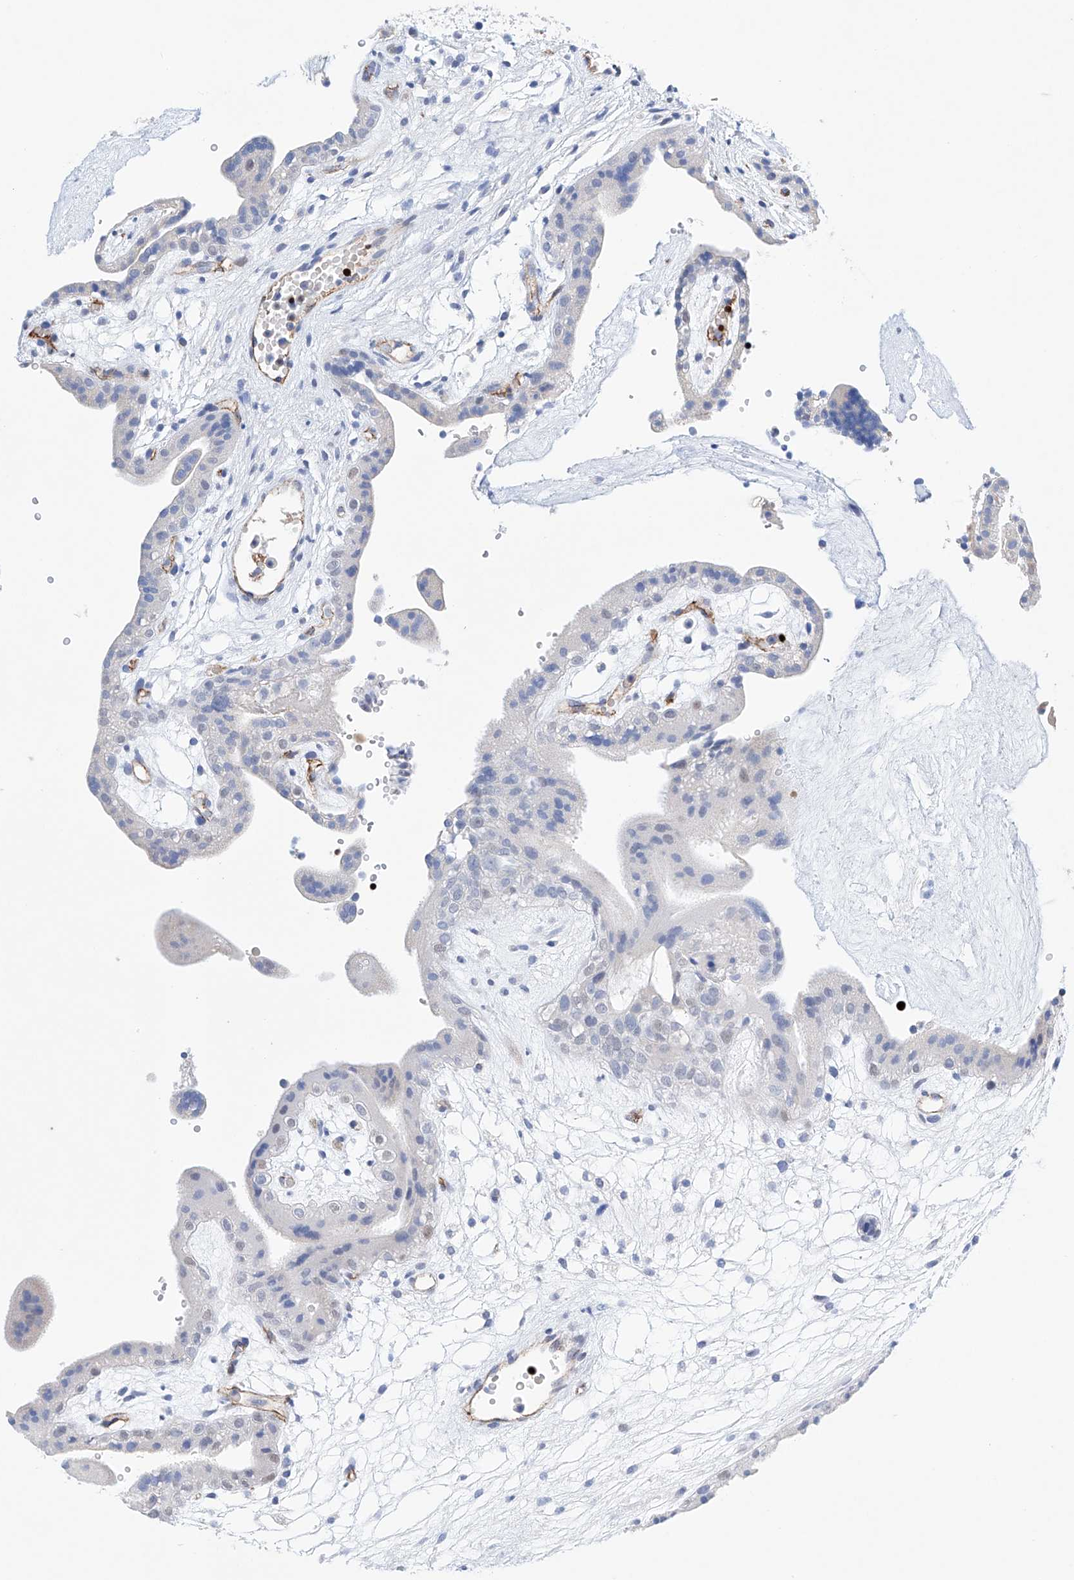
{"staining": {"intensity": "negative", "quantity": "none", "location": "none"}, "tissue": "placenta", "cell_type": "Decidual cells", "image_type": "normal", "snomed": [{"axis": "morphology", "description": "Normal tissue, NOS"}, {"axis": "topography", "description": "Placenta"}], "caption": "A high-resolution image shows immunohistochemistry (IHC) staining of benign placenta, which demonstrates no significant expression in decidual cells.", "gene": "ETV7", "patient": {"sex": "female", "age": 18}}